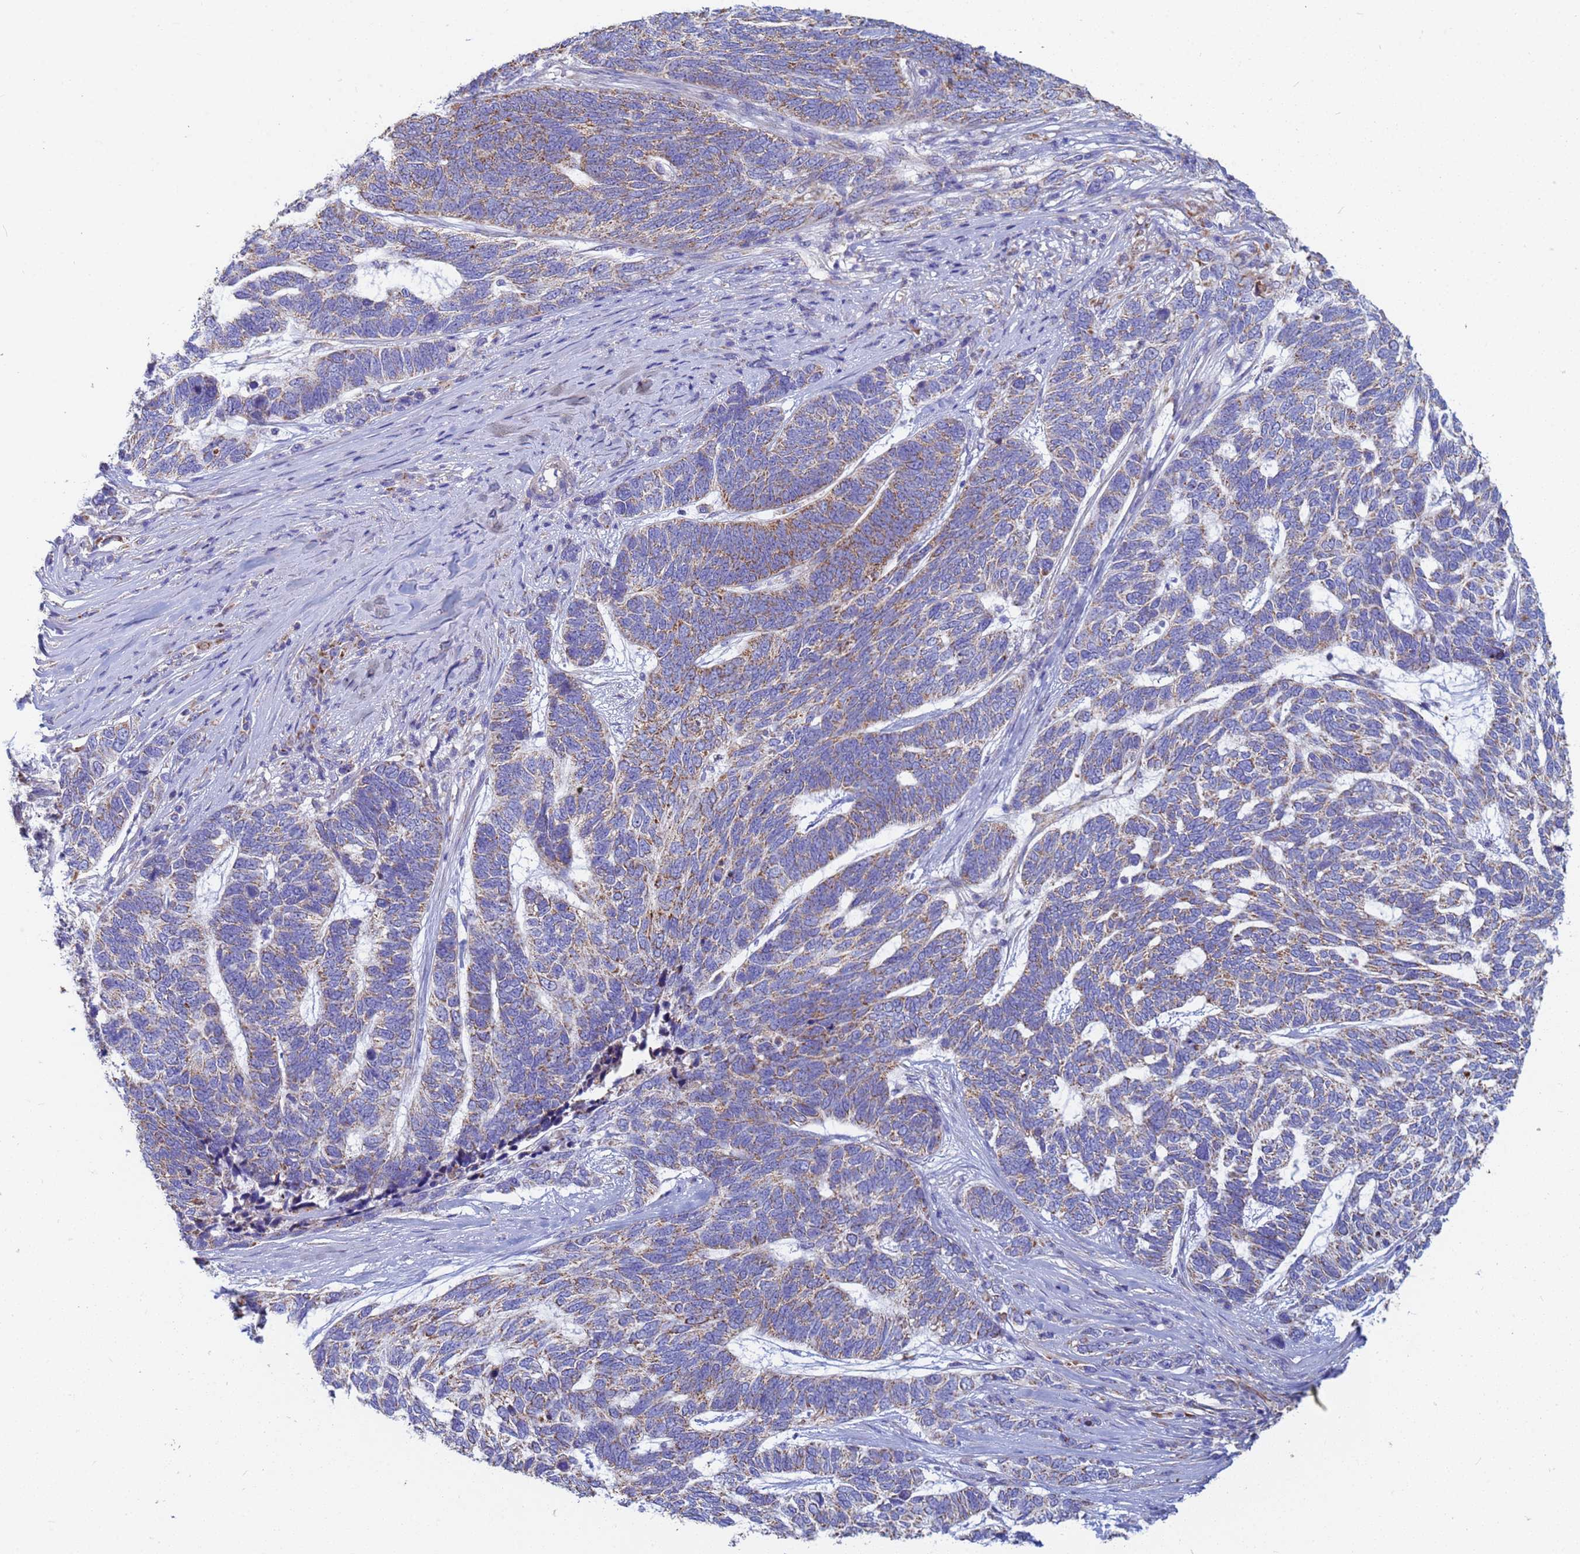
{"staining": {"intensity": "weak", "quantity": "25%-75%", "location": "cytoplasmic/membranous"}, "tissue": "skin cancer", "cell_type": "Tumor cells", "image_type": "cancer", "snomed": [{"axis": "morphology", "description": "Basal cell carcinoma"}, {"axis": "topography", "description": "Skin"}], "caption": "Immunohistochemistry (IHC) histopathology image of skin cancer (basal cell carcinoma) stained for a protein (brown), which displays low levels of weak cytoplasmic/membranous positivity in about 25%-75% of tumor cells.", "gene": "UQCRH", "patient": {"sex": "female", "age": 65}}